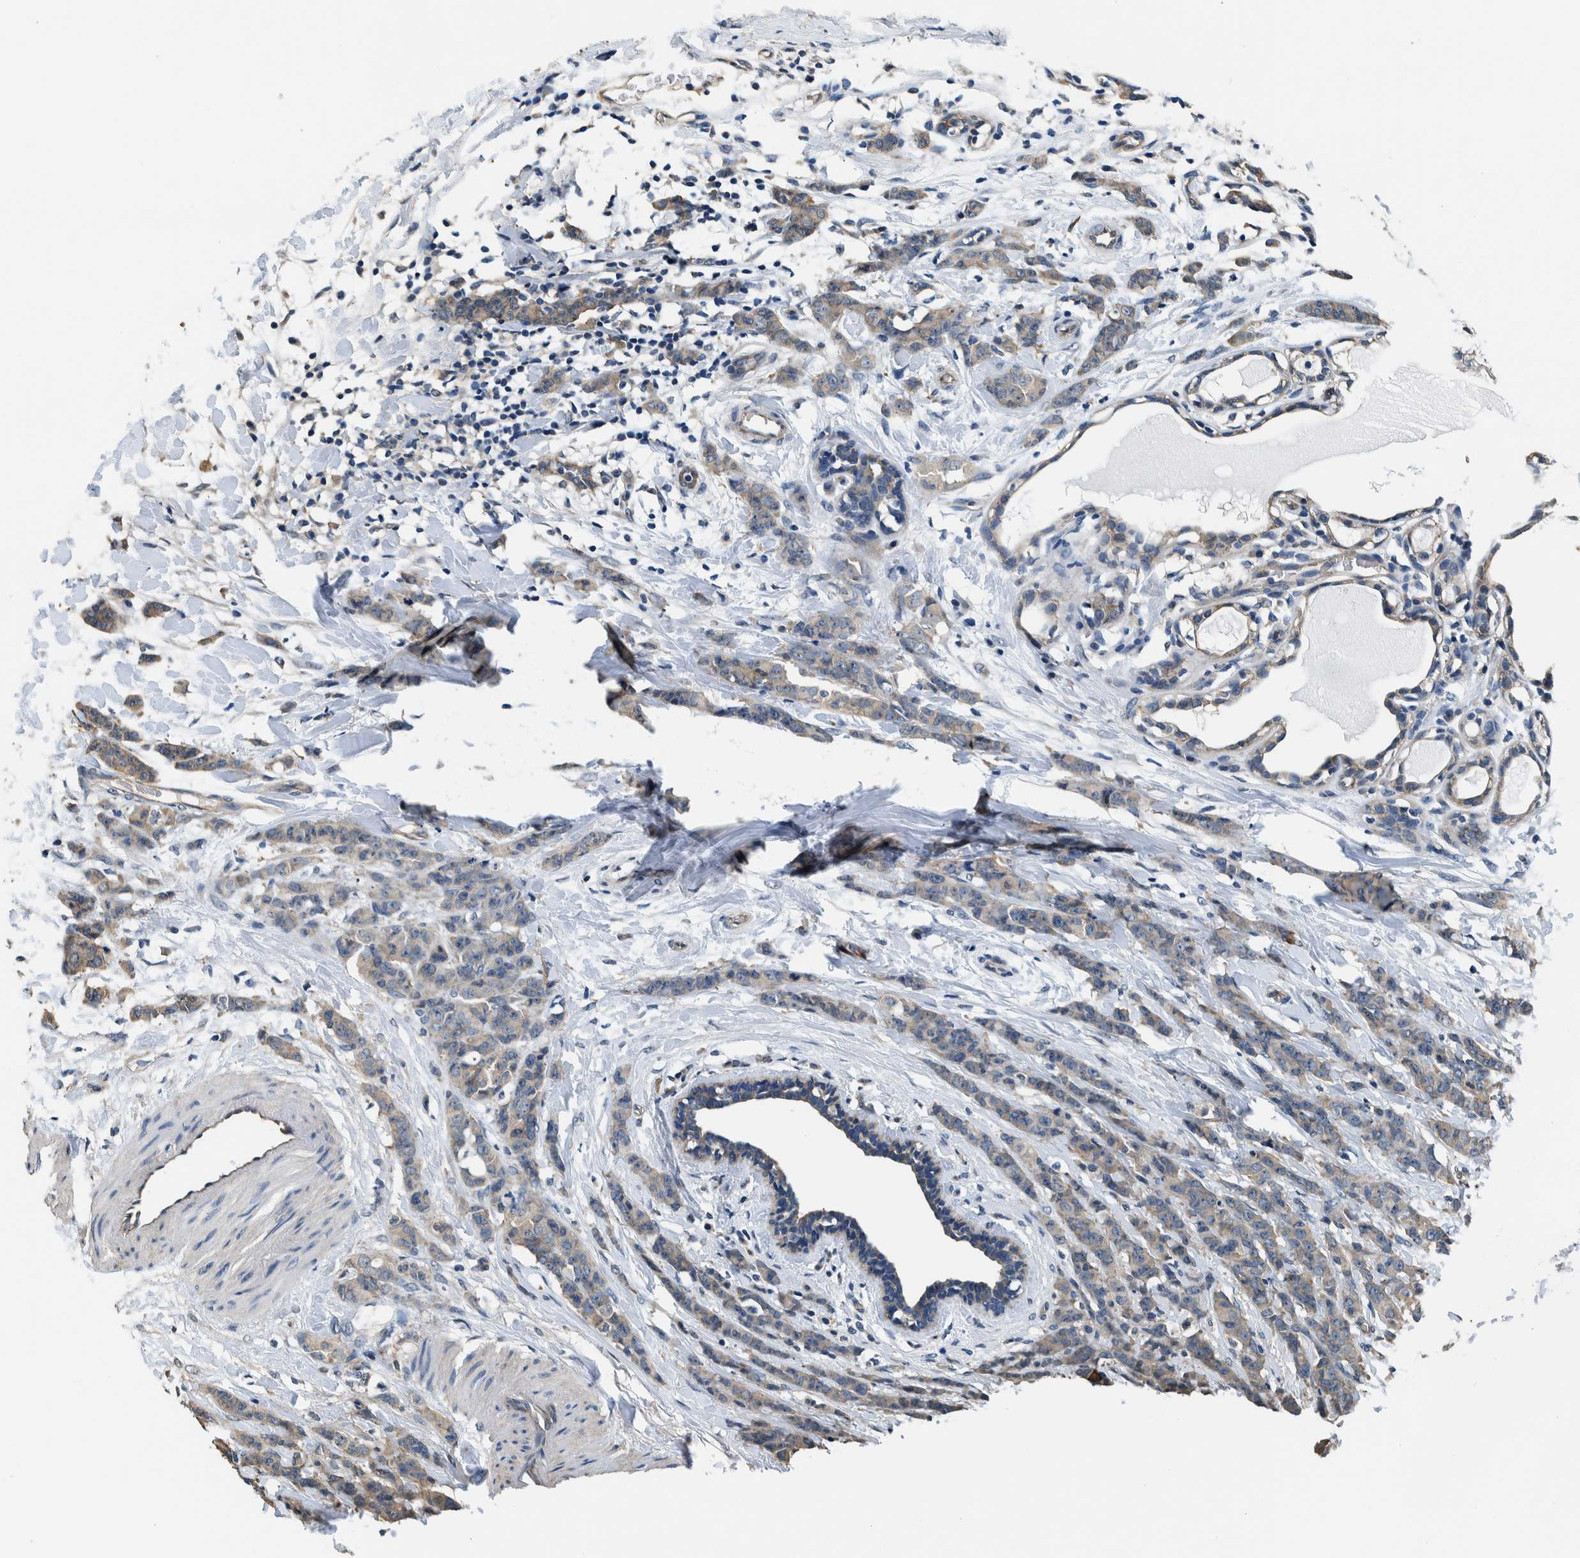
{"staining": {"intensity": "weak", "quantity": ">75%", "location": "cytoplasmic/membranous"}, "tissue": "breast cancer", "cell_type": "Tumor cells", "image_type": "cancer", "snomed": [{"axis": "morphology", "description": "Normal tissue, NOS"}, {"axis": "morphology", "description": "Duct carcinoma"}, {"axis": "topography", "description": "Breast"}], "caption": "Breast cancer was stained to show a protein in brown. There is low levels of weak cytoplasmic/membranous positivity in approximately >75% of tumor cells.", "gene": "NIBAN2", "patient": {"sex": "female", "age": 40}}